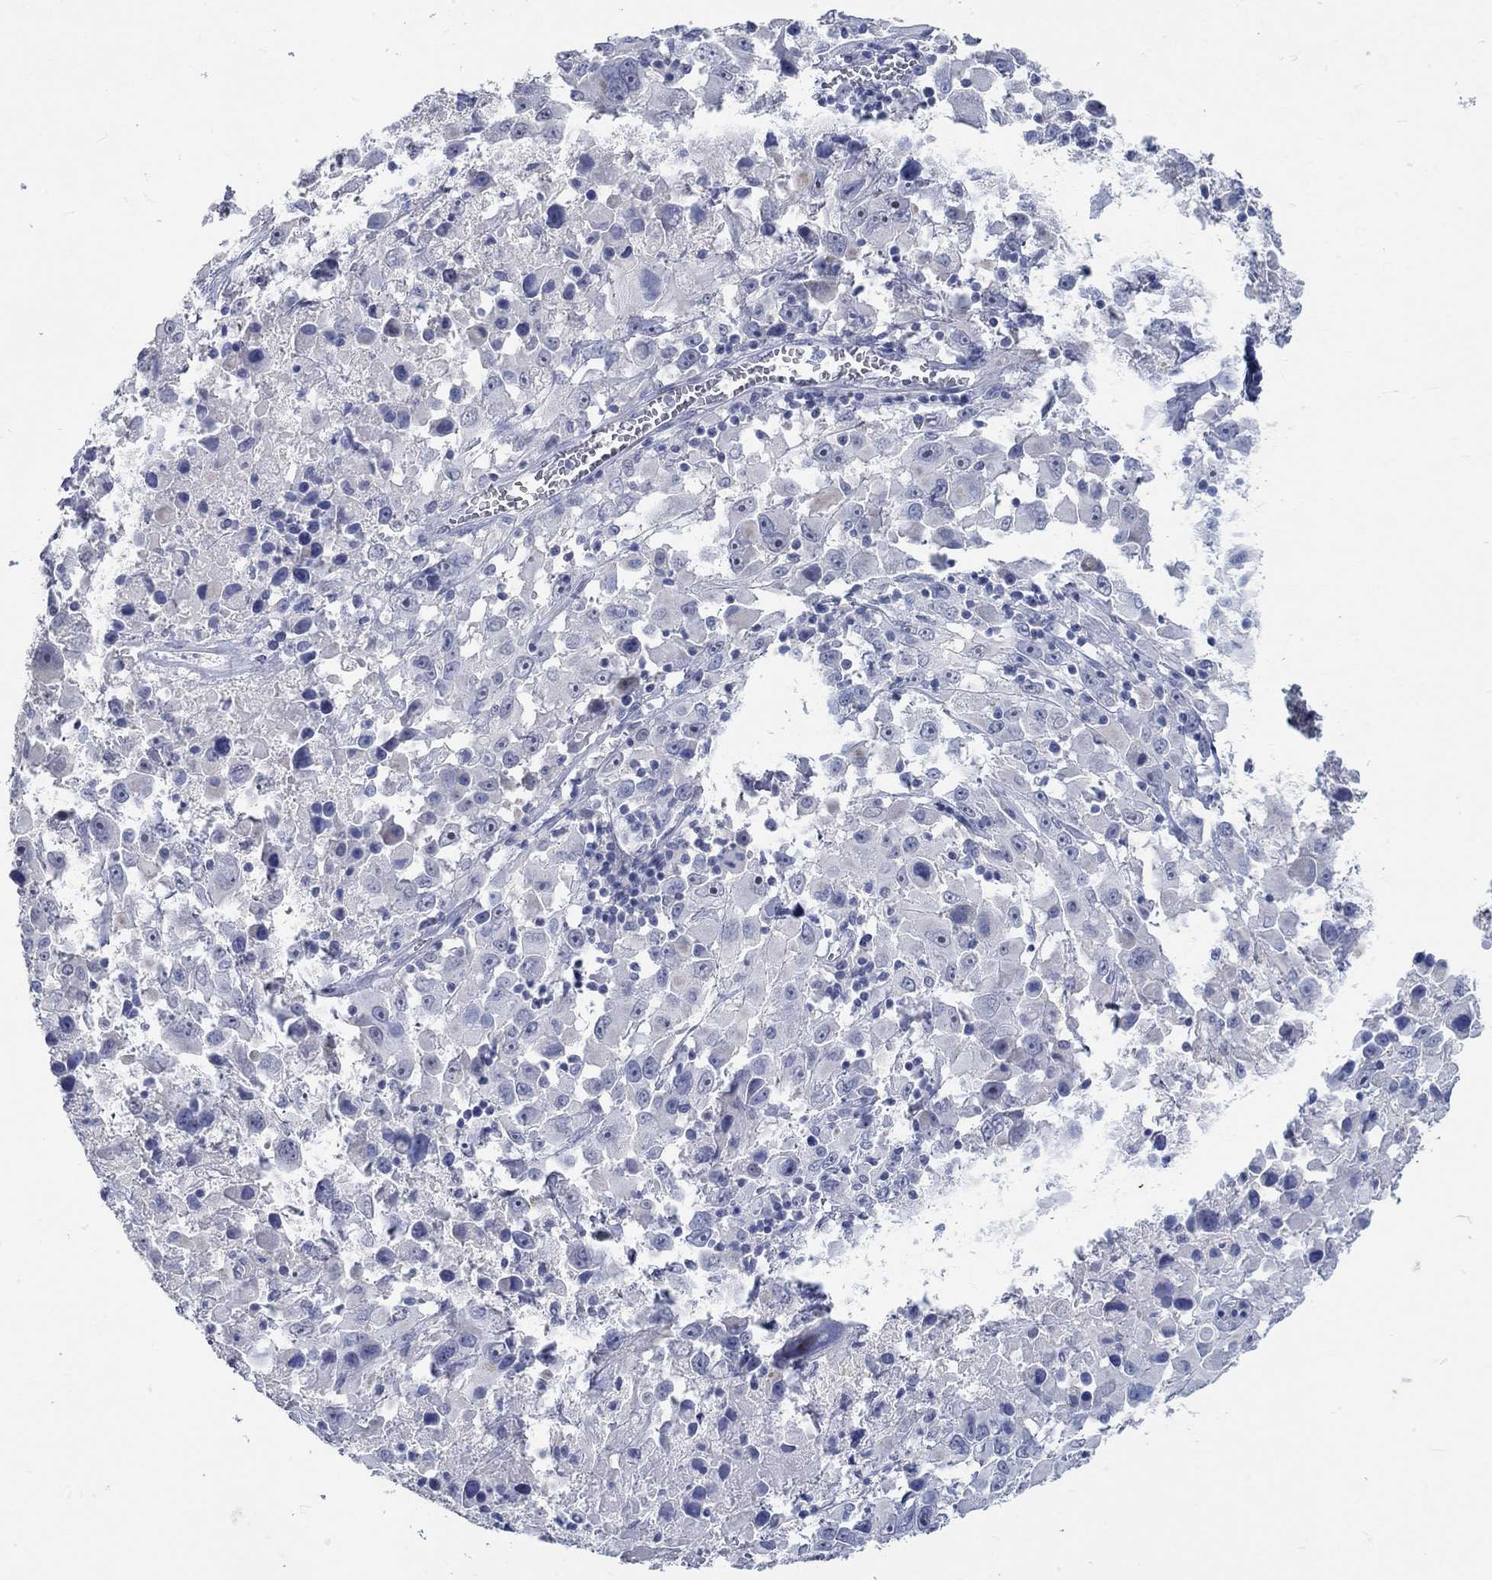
{"staining": {"intensity": "negative", "quantity": "none", "location": "none"}, "tissue": "melanoma", "cell_type": "Tumor cells", "image_type": "cancer", "snomed": [{"axis": "morphology", "description": "Malignant melanoma, Metastatic site"}, {"axis": "topography", "description": "Lymph node"}], "caption": "Micrograph shows no significant protein expression in tumor cells of malignant melanoma (metastatic site).", "gene": "C4orf47", "patient": {"sex": "male", "age": 50}}